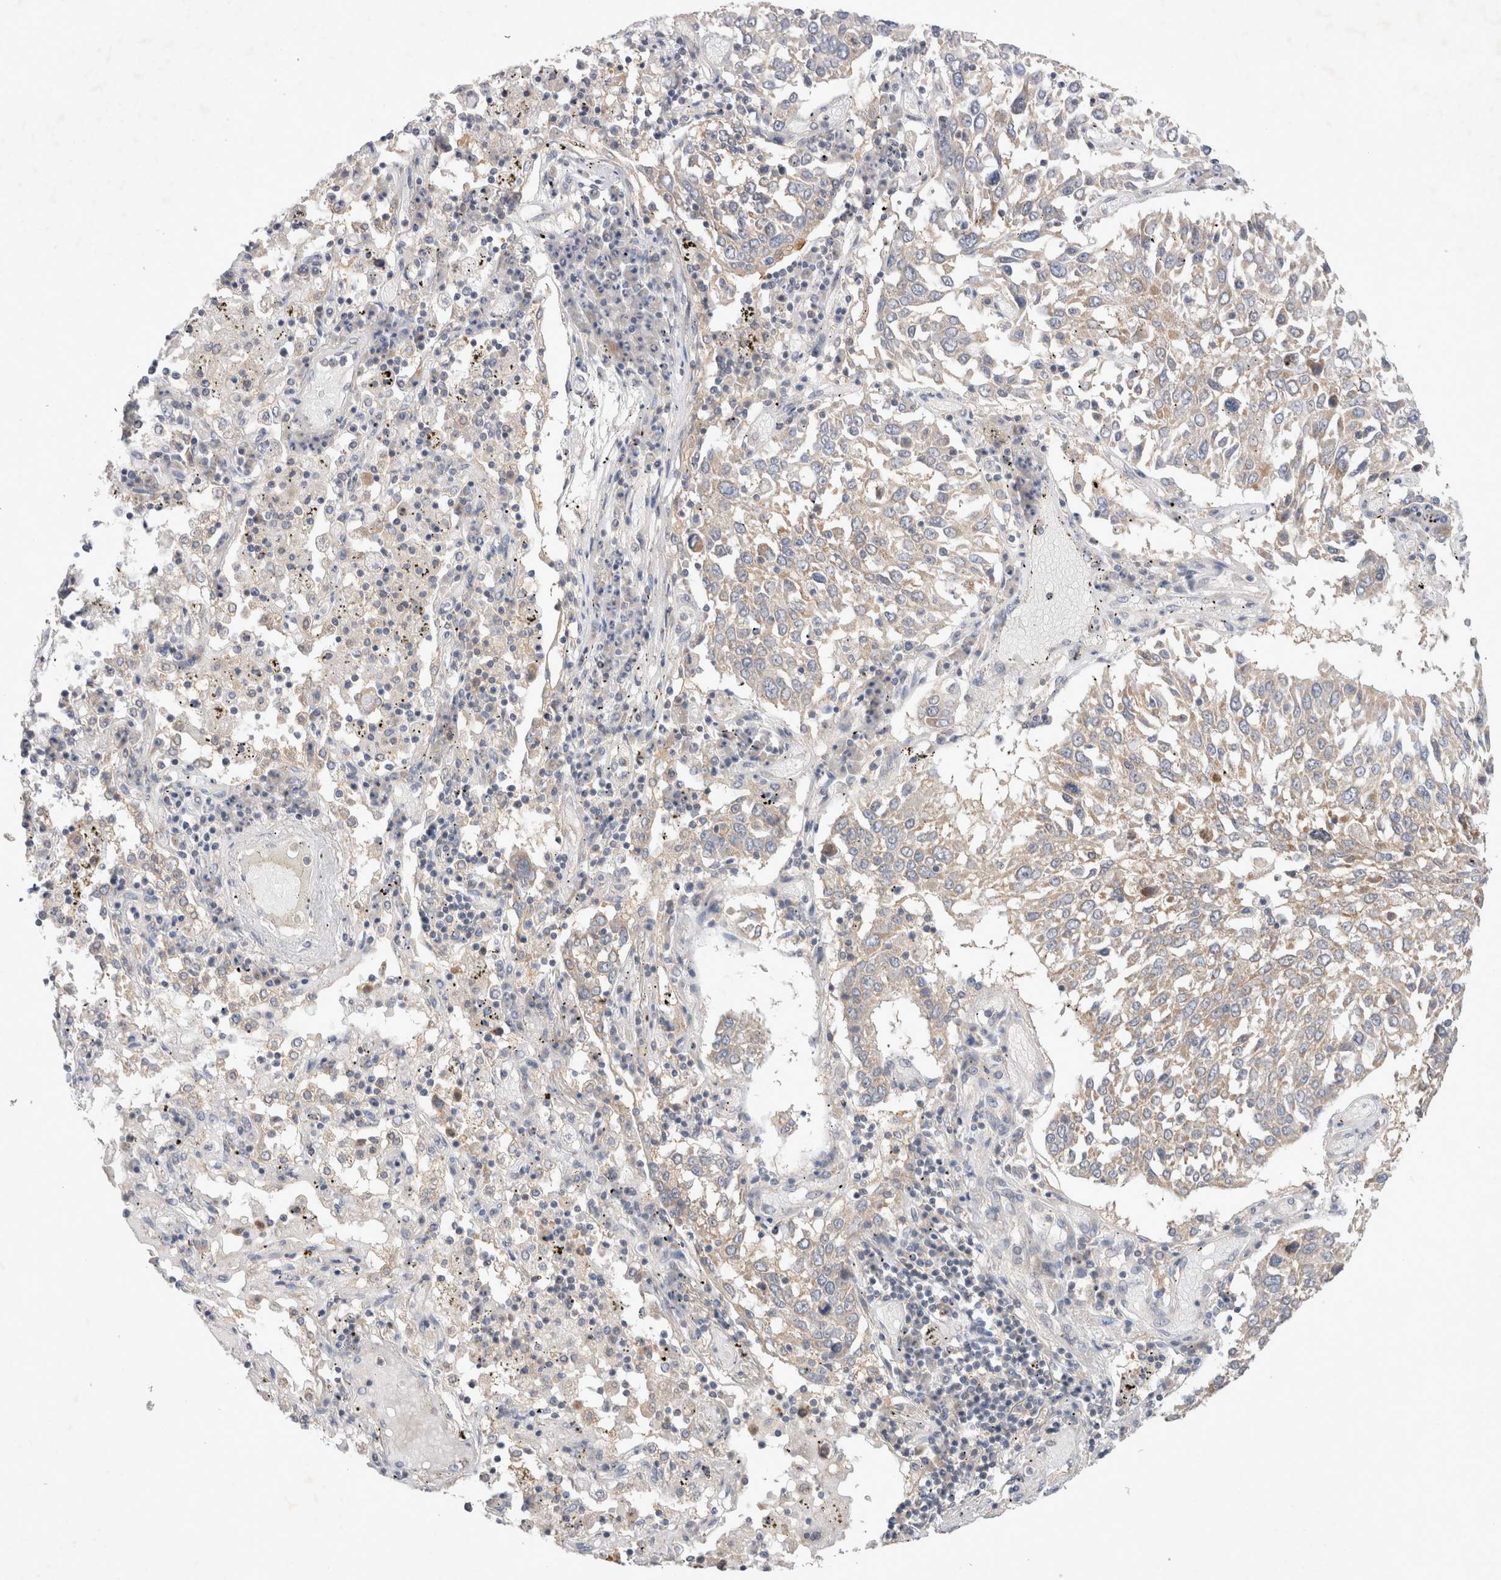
{"staining": {"intensity": "weak", "quantity": "25%-75%", "location": "cytoplasmic/membranous"}, "tissue": "lung cancer", "cell_type": "Tumor cells", "image_type": "cancer", "snomed": [{"axis": "morphology", "description": "Squamous cell carcinoma, NOS"}, {"axis": "topography", "description": "Lung"}], "caption": "Immunohistochemistry (IHC) (DAB) staining of lung cancer (squamous cell carcinoma) reveals weak cytoplasmic/membranous protein positivity in approximately 25%-75% of tumor cells.", "gene": "IFT74", "patient": {"sex": "male", "age": 65}}